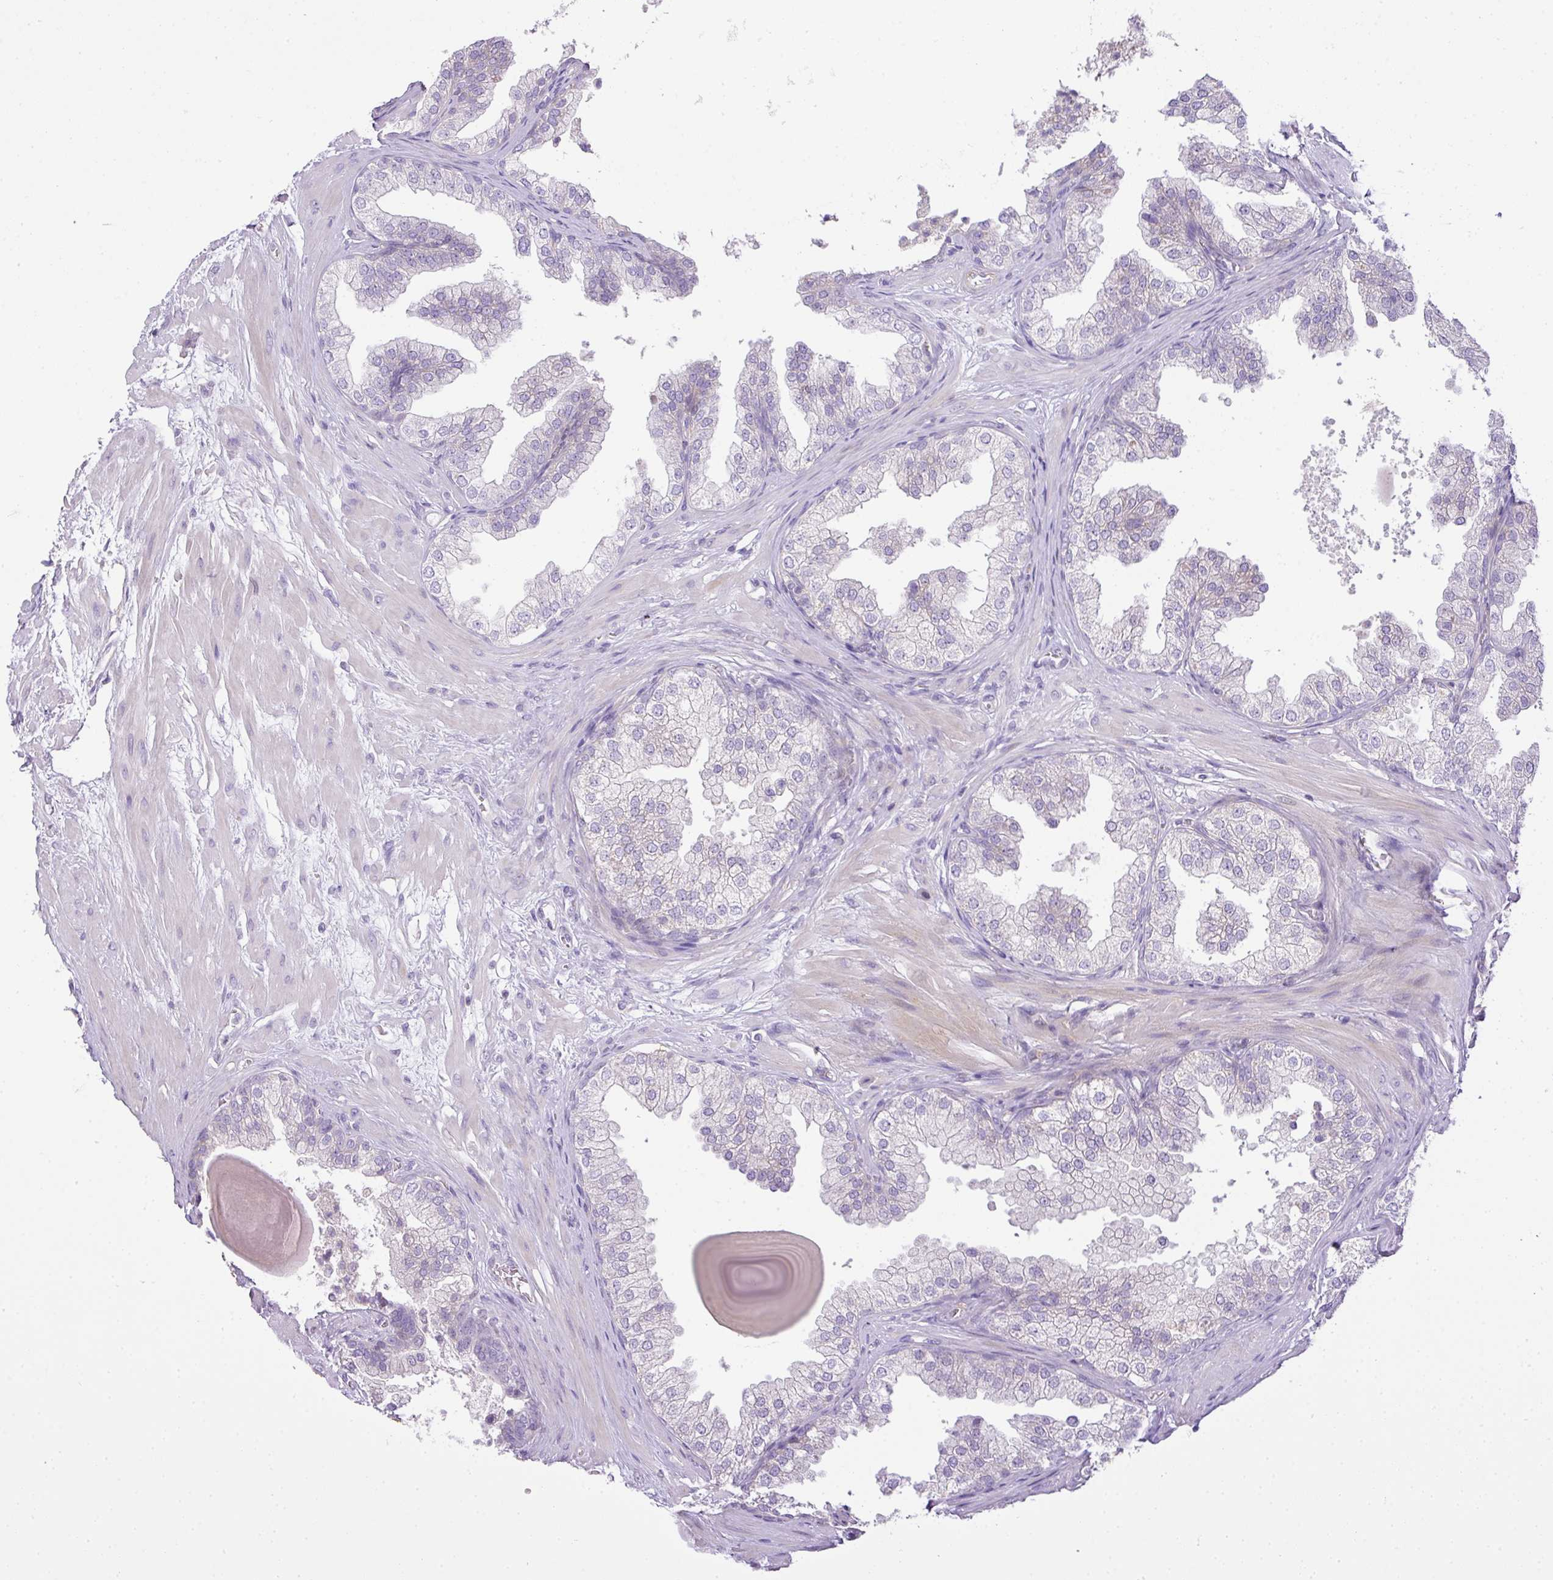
{"staining": {"intensity": "negative", "quantity": "none", "location": "none"}, "tissue": "prostate", "cell_type": "Glandular cells", "image_type": "normal", "snomed": [{"axis": "morphology", "description": "Normal tissue, NOS"}, {"axis": "topography", "description": "Prostate"}], "caption": "This photomicrograph is of benign prostate stained with immunohistochemistry (IHC) to label a protein in brown with the nuclei are counter-stained blue. There is no positivity in glandular cells.", "gene": "HOXC13", "patient": {"sex": "male", "age": 48}}